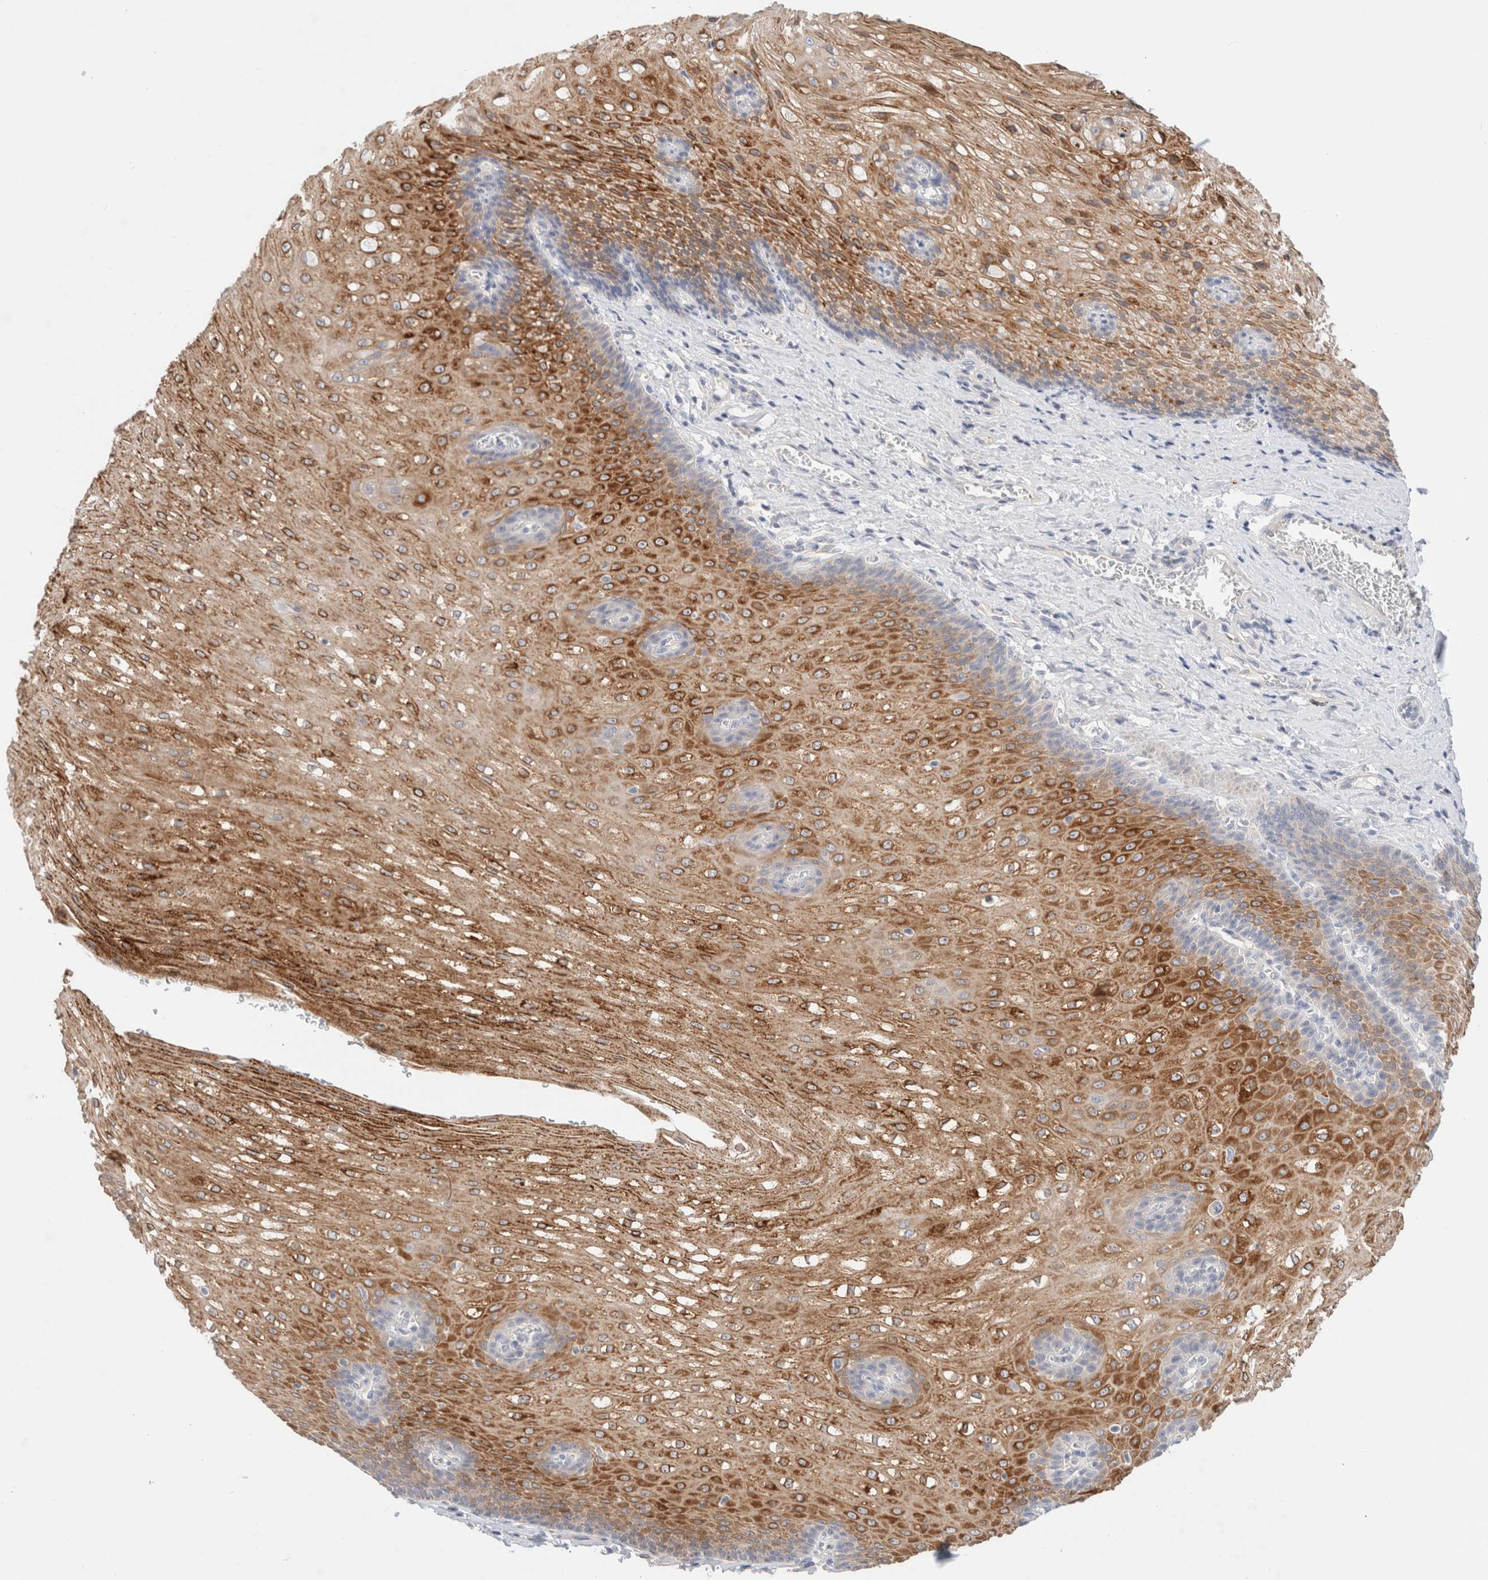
{"staining": {"intensity": "strong", "quantity": ">75%", "location": "cytoplasmic/membranous"}, "tissue": "esophagus", "cell_type": "Squamous epithelial cells", "image_type": "normal", "snomed": [{"axis": "morphology", "description": "Normal tissue, NOS"}, {"axis": "topography", "description": "Esophagus"}], "caption": "Immunohistochemistry (DAB) staining of benign human esophagus shows strong cytoplasmic/membranous protein staining in about >75% of squamous epithelial cells. Using DAB (3,3'-diaminobenzidine) (brown) and hematoxylin (blue) stains, captured at high magnification using brightfield microscopy.", "gene": "SDR16C5", "patient": {"sex": "male", "age": 48}}